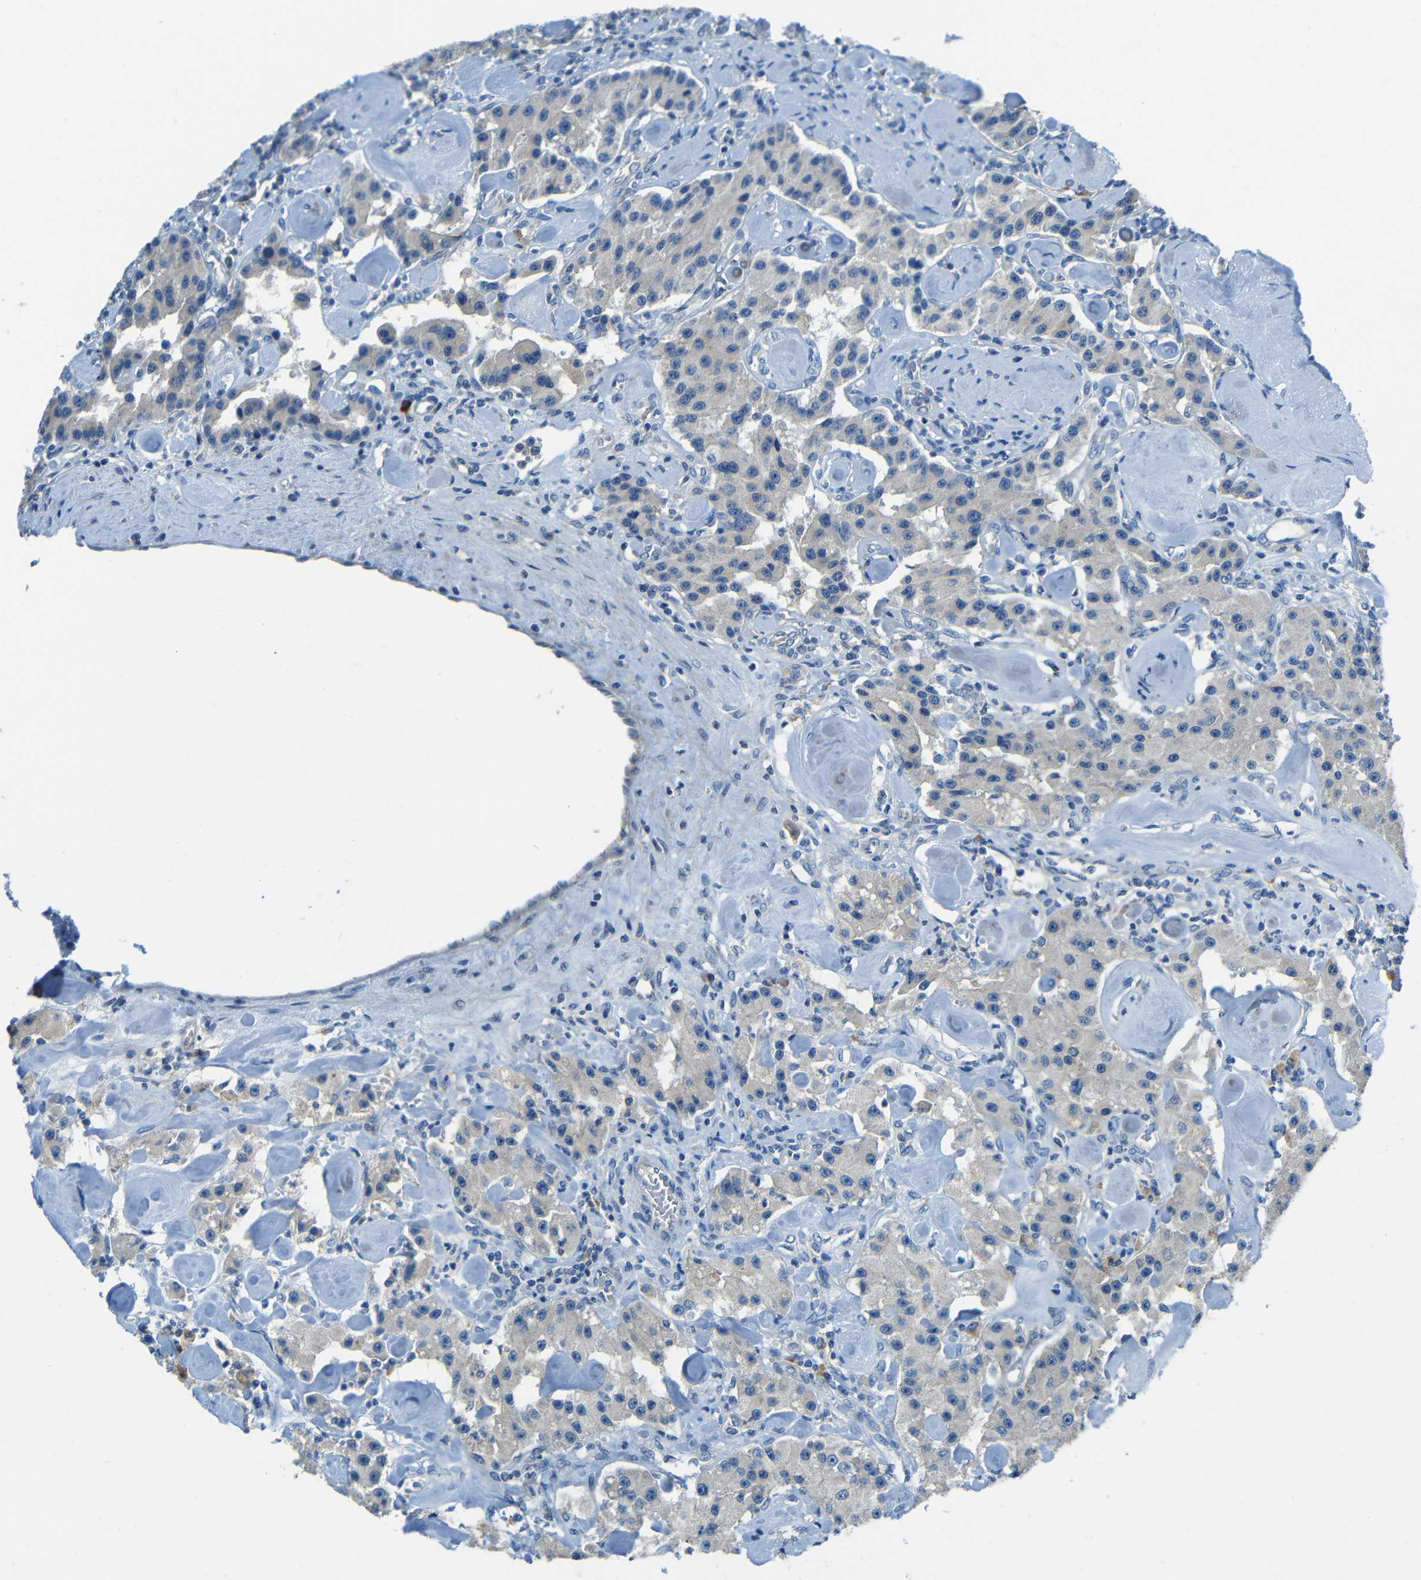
{"staining": {"intensity": "weak", "quantity": "<25%", "location": "cytoplasmic/membranous"}, "tissue": "carcinoid", "cell_type": "Tumor cells", "image_type": "cancer", "snomed": [{"axis": "morphology", "description": "Carcinoid, malignant, NOS"}, {"axis": "topography", "description": "Pancreas"}], "caption": "DAB immunohistochemical staining of human carcinoid shows no significant positivity in tumor cells.", "gene": "CYP26B1", "patient": {"sex": "male", "age": 41}}